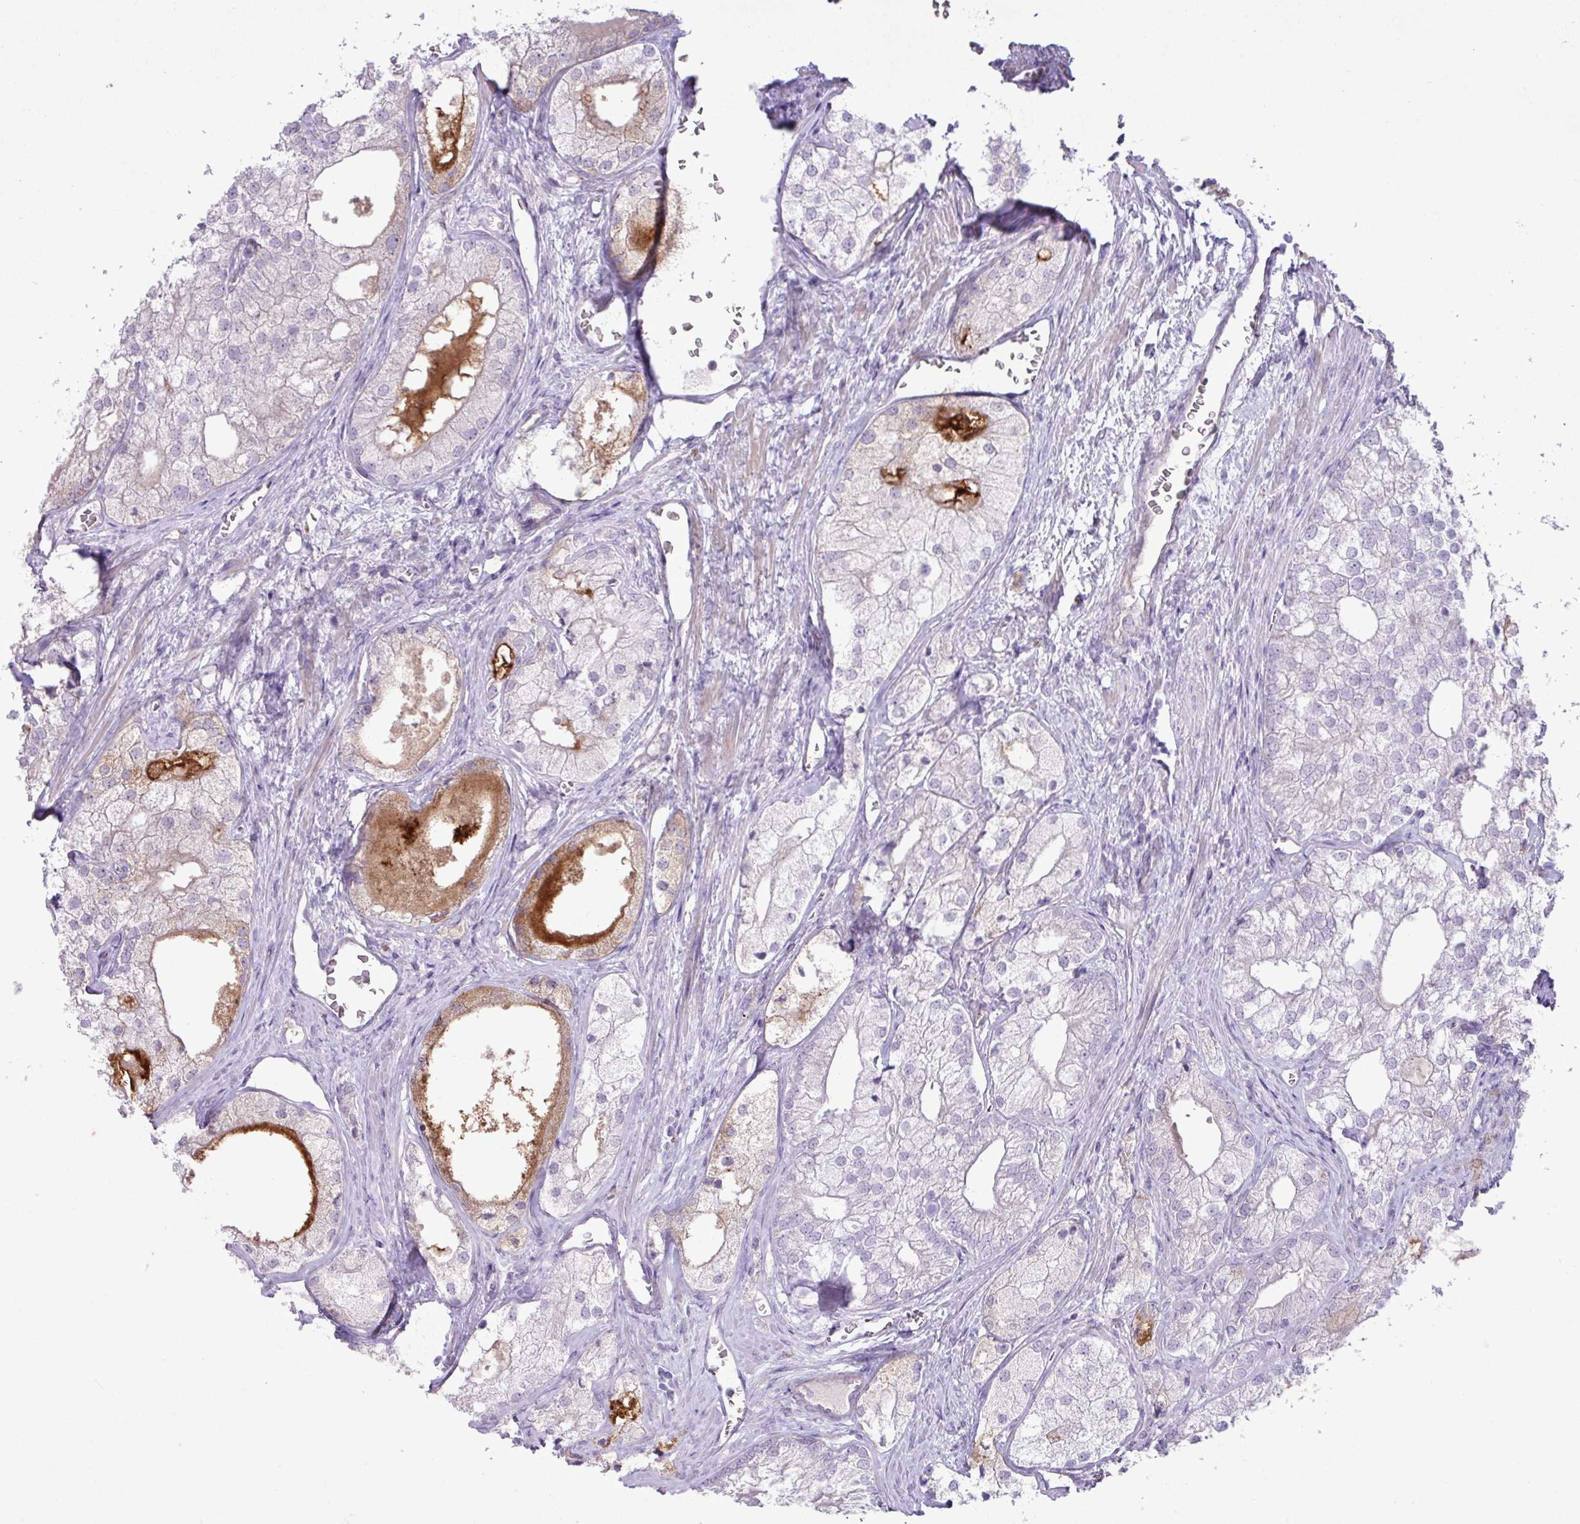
{"staining": {"intensity": "negative", "quantity": "none", "location": "none"}, "tissue": "prostate cancer", "cell_type": "Tumor cells", "image_type": "cancer", "snomed": [{"axis": "morphology", "description": "Adenocarcinoma, Low grade"}, {"axis": "topography", "description": "Prostate"}], "caption": "Prostate cancer was stained to show a protein in brown. There is no significant positivity in tumor cells. The staining was performed using DAB to visualize the protein expression in brown, while the nuclei were stained in blue with hematoxylin (Magnification: 20x).", "gene": "CD248", "patient": {"sex": "male", "age": 69}}